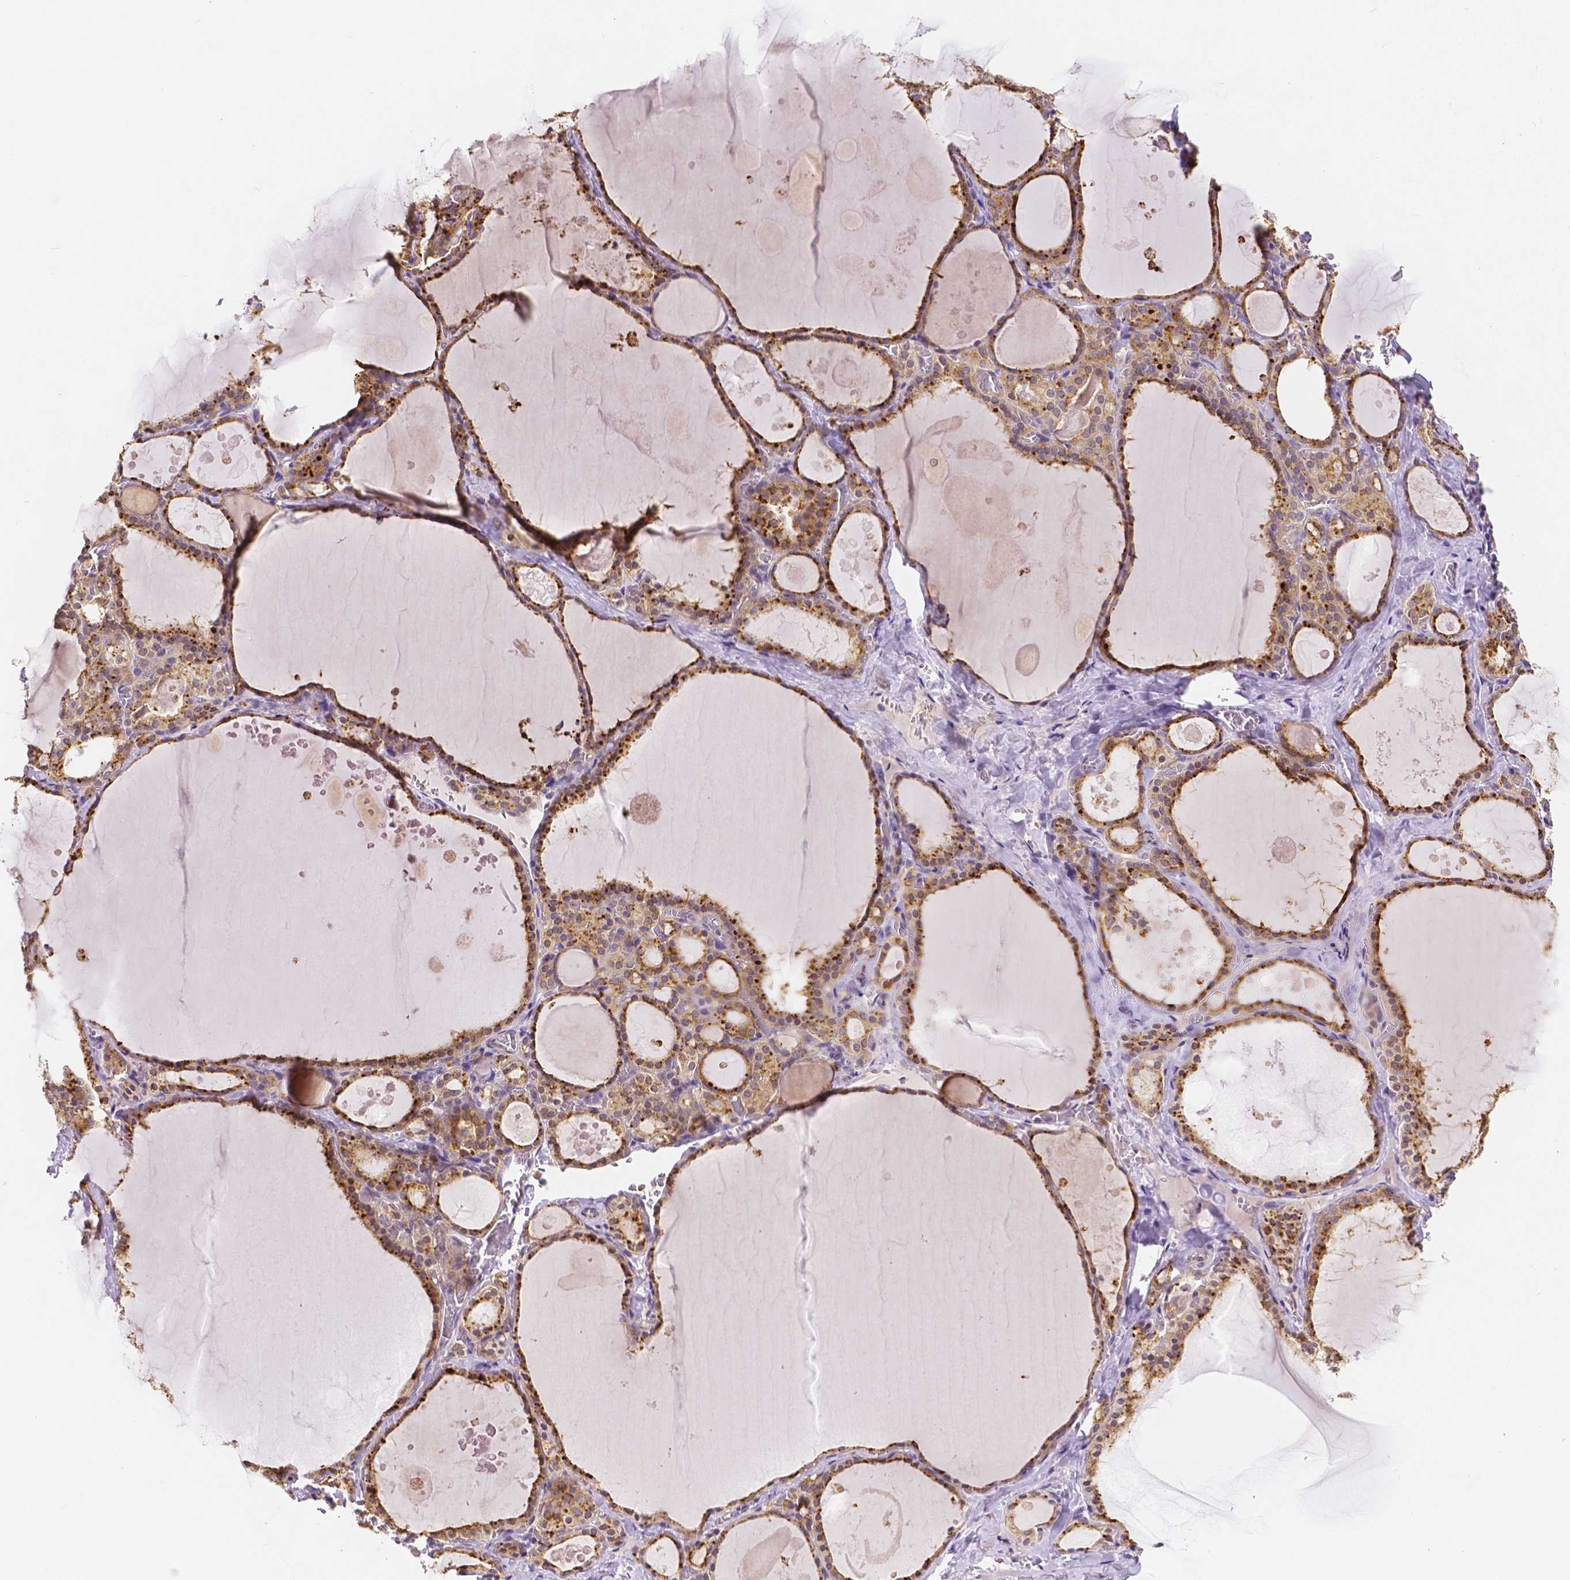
{"staining": {"intensity": "weak", "quantity": ">75%", "location": "cytoplasmic/membranous"}, "tissue": "thyroid gland", "cell_type": "Glandular cells", "image_type": "normal", "snomed": [{"axis": "morphology", "description": "Normal tissue, NOS"}, {"axis": "topography", "description": "Thyroid gland"}], "caption": "Weak cytoplasmic/membranous staining for a protein is seen in approximately >75% of glandular cells of benign thyroid gland using immunohistochemistry (IHC).", "gene": "ZNRD2", "patient": {"sex": "male", "age": 56}}